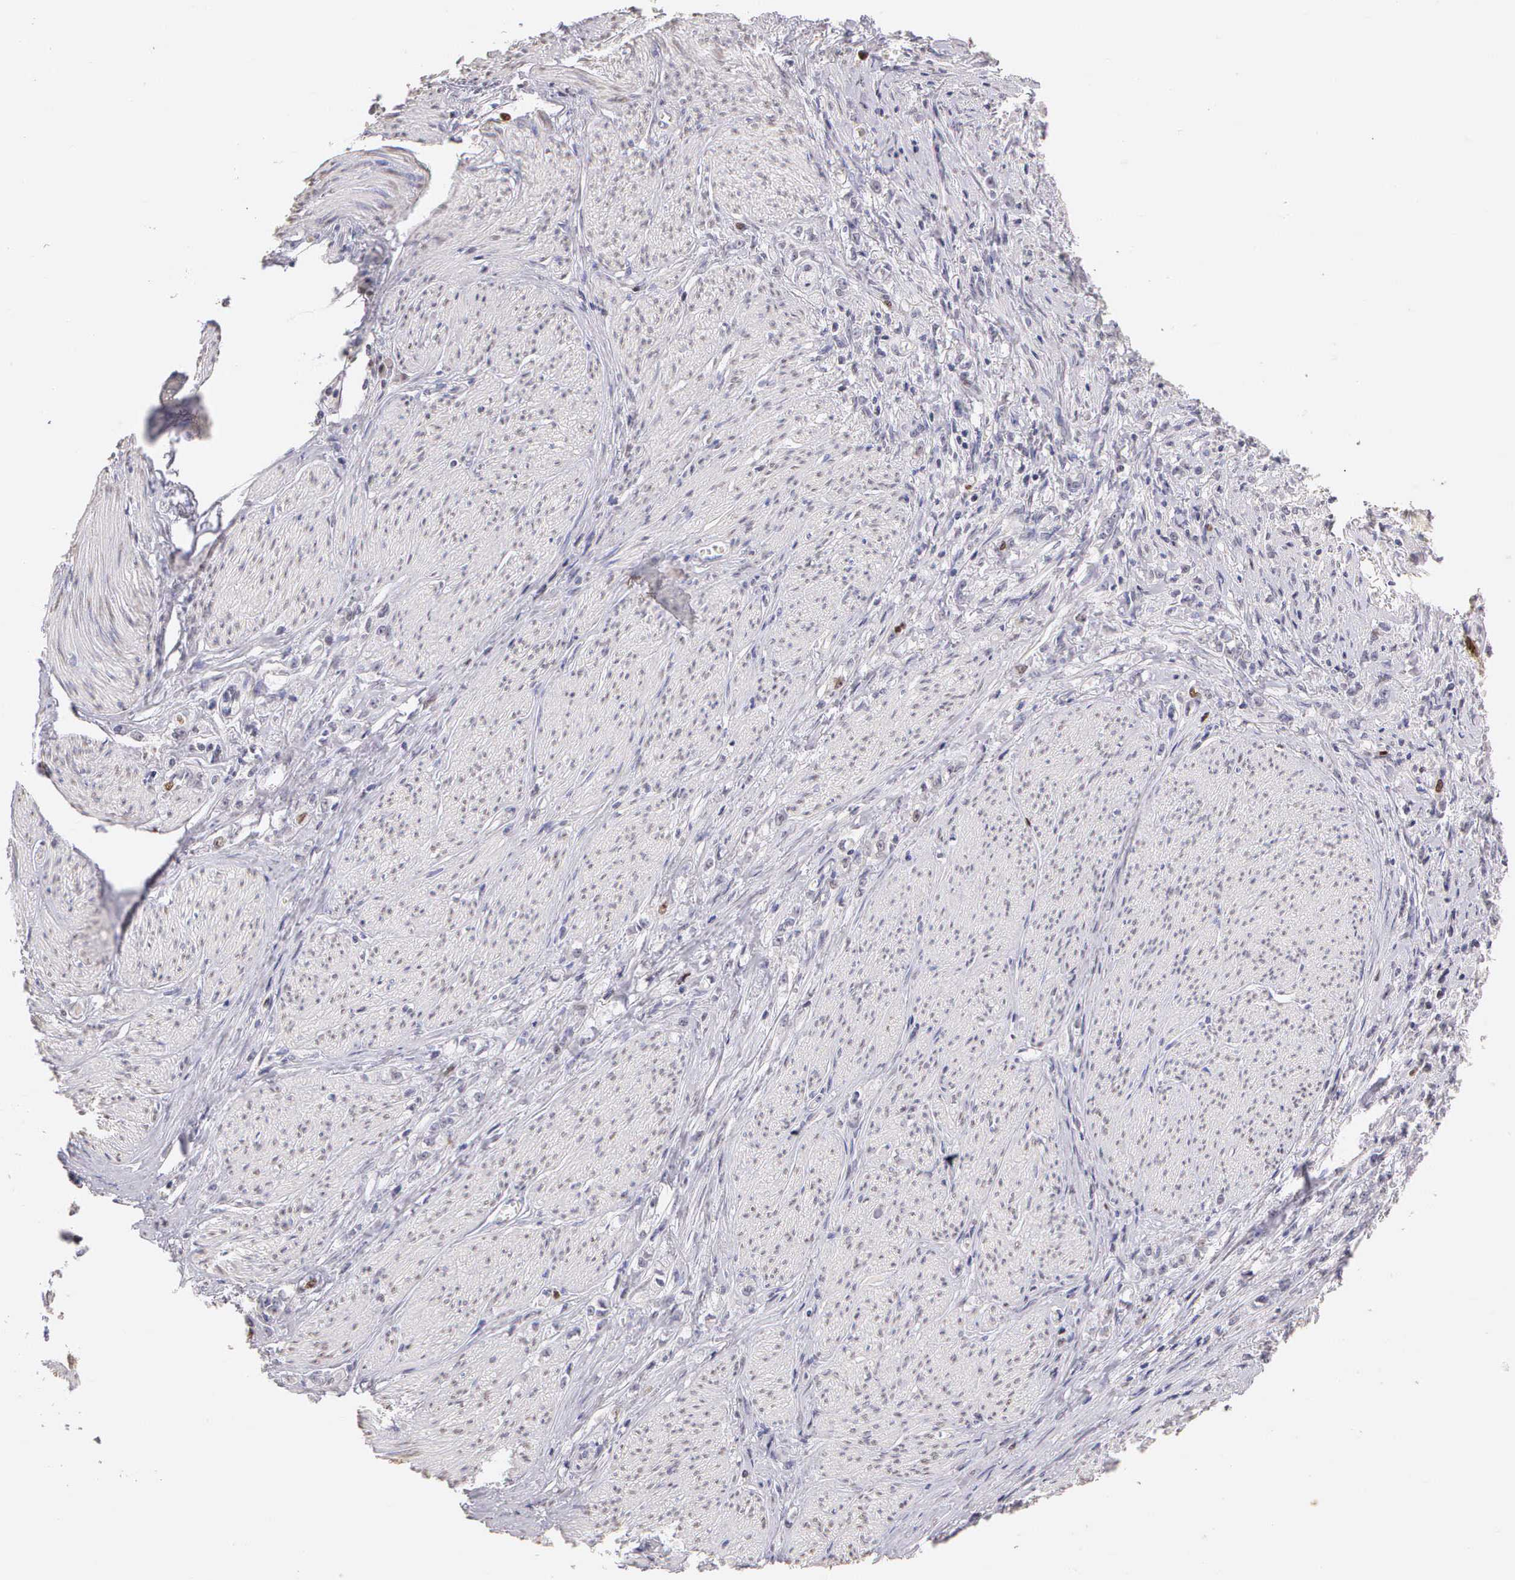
{"staining": {"intensity": "negative", "quantity": "none", "location": "none"}, "tissue": "stomach cancer", "cell_type": "Tumor cells", "image_type": "cancer", "snomed": [{"axis": "morphology", "description": "Adenocarcinoma, NOS"}, {"axis": "topography", "description": "Stomach"}], "caption": "Protein analysis of stomach cancer shows no significant expression in tumor cells.", "gene": "MKI67", "patient": {"sex": "male", "age": 72}}